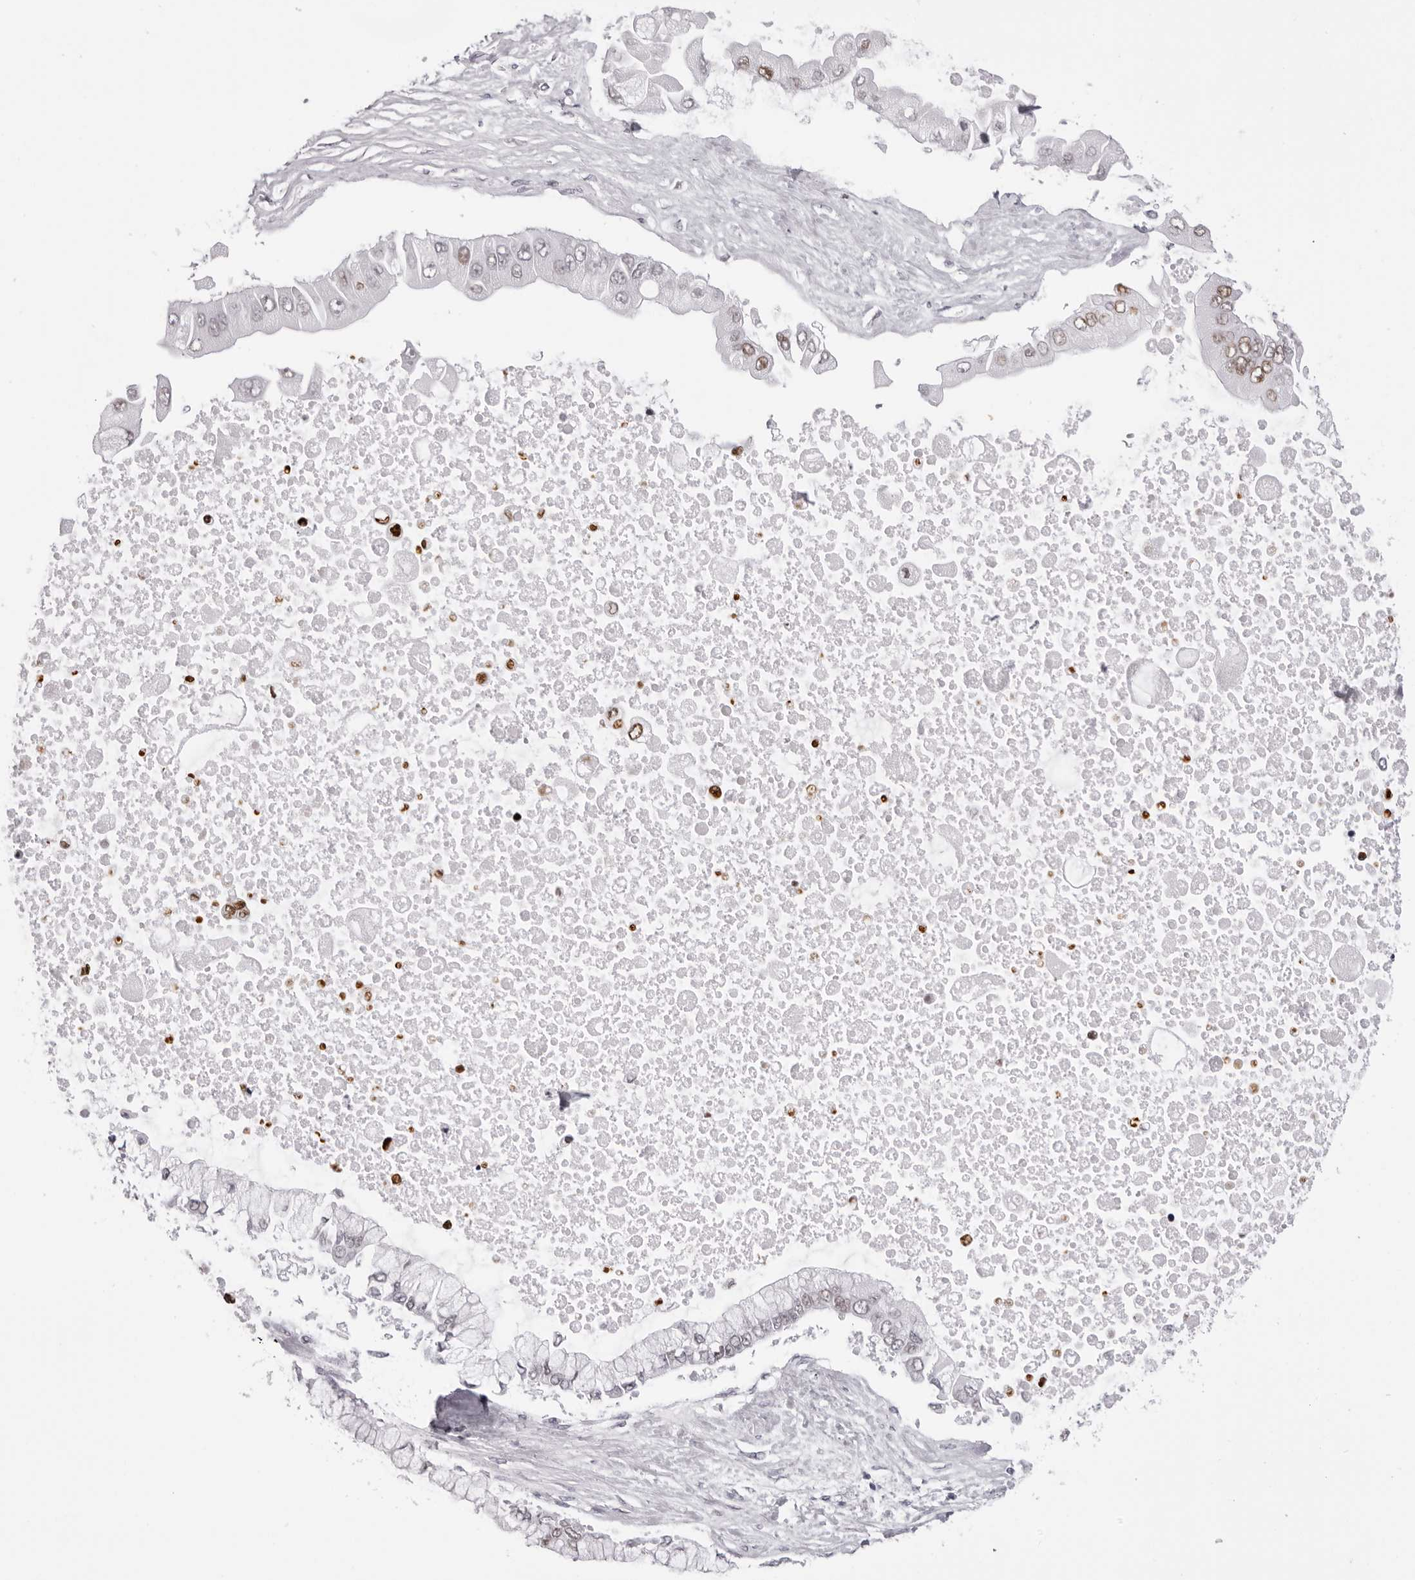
{"staining": {"intensity": "moderate", "quantity": "<25%", "location": "nuclear"}, "tissue": "liver cancer", "cell_type": "Tumor cells", "image_type": "cancer", "snomed": [{"axis": "morphology", "description": "Cholangiocarcinoma"}, {"axis": "topography", "description": "Liver"}], "caption": "Tumor cells demonstrate moderate nuclear staining in about <25% of cells in liver cancer. (DAB IHC, brown staining for protein, blue staining for nuclei).", "gene": "MAFK", "patient": {"sex": "male", "age": 50}}